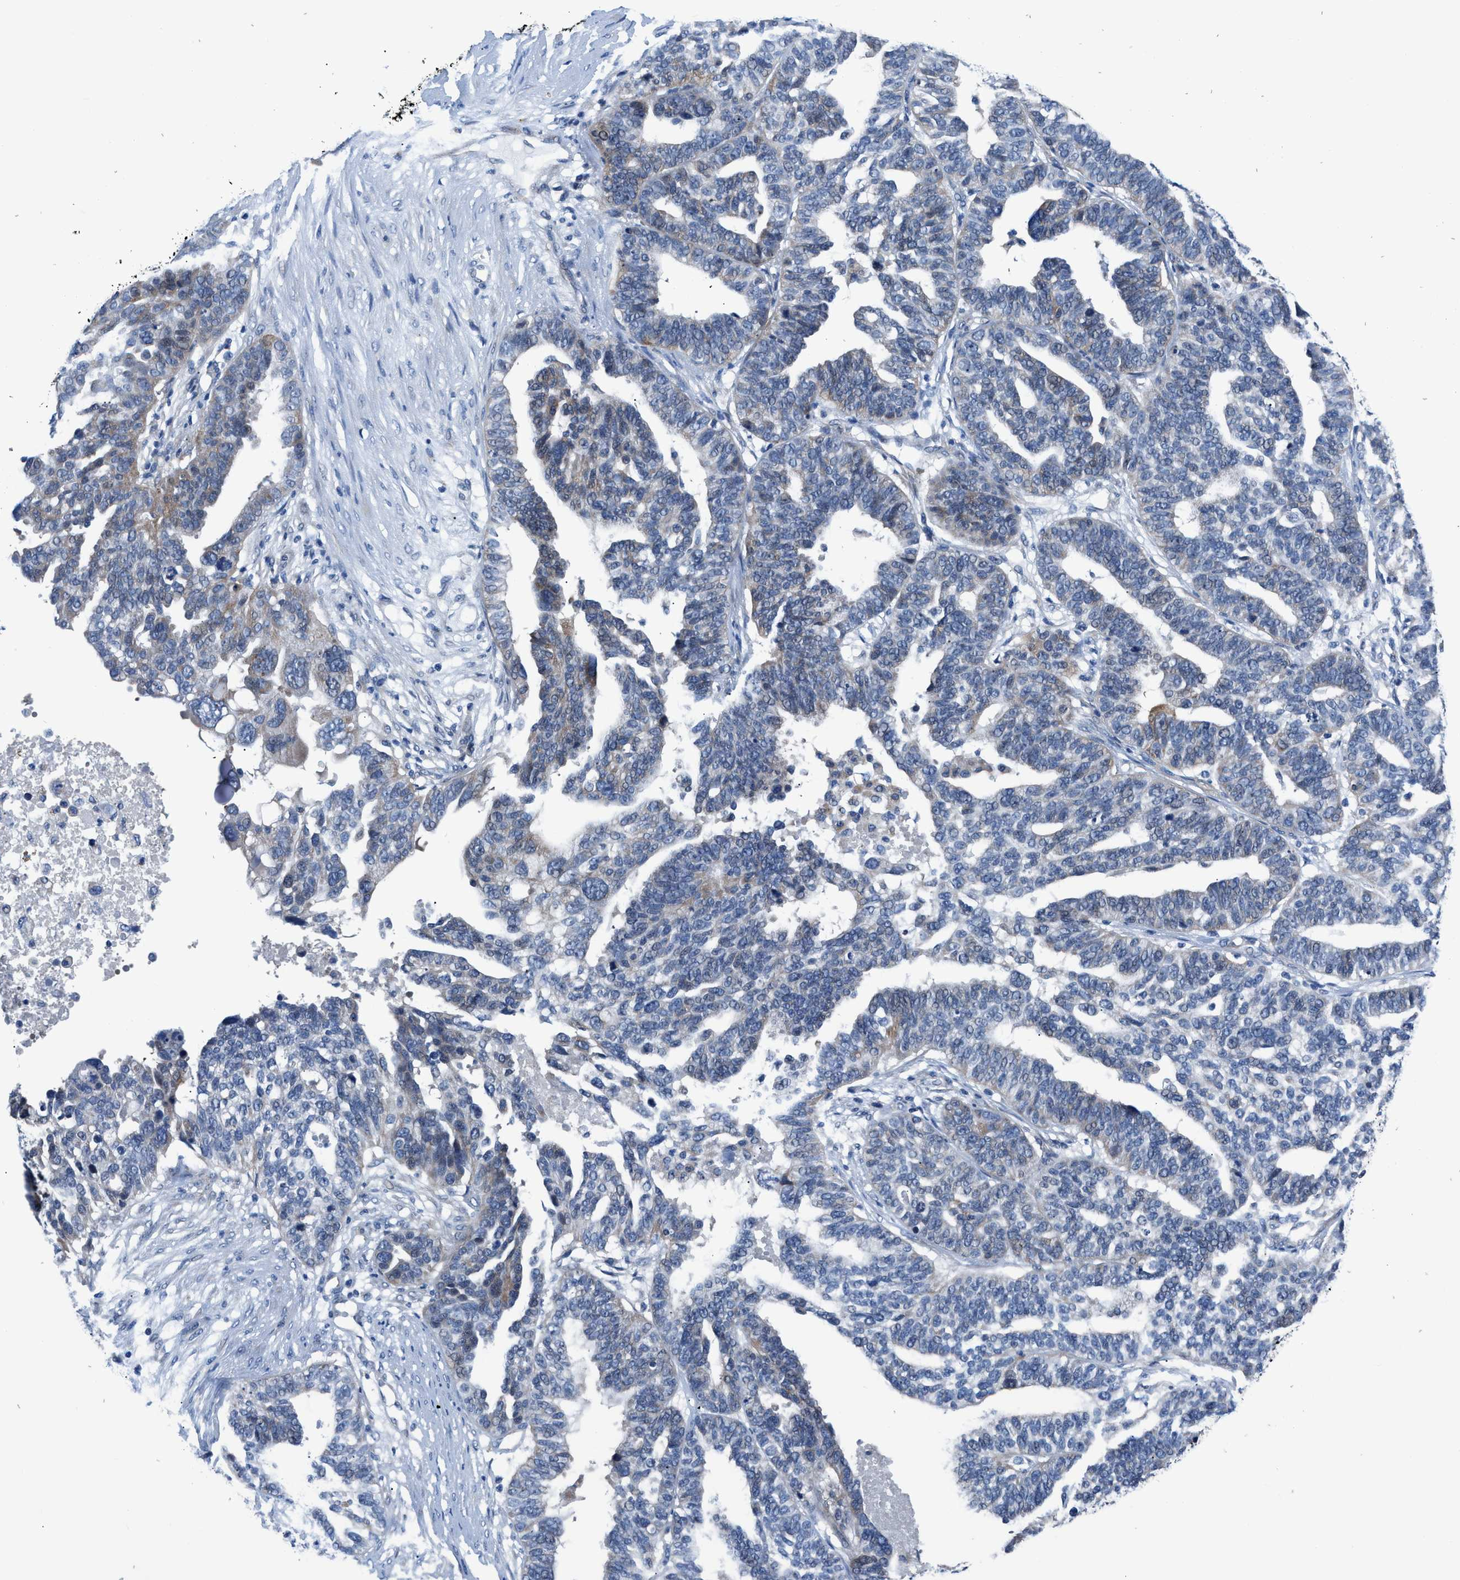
{"staining": {"intensity": "weak", "quantity": "<25%", "location": "cytoplasmic/membranous"}, "tissue": "ovarian cancer", "cell_type": "Tumor cells", "image_type": "cancer", "snomed": [{"axis": "morphology", "description": "Cystadenocarcinoma, serous, NOS"}, {"axis": "topography", "description": "Ovary"}], "caption": "Tumor cells show no significant staining in ovarian serous cystadenocarcinoma. The staining is performed using DAB (3,3'-diaminobenzidine) brown chromogen with nuclei counter-stained in using hematoxylin.", "gene": "UAP1", "patient": {"sex": "female", "age": 59}}